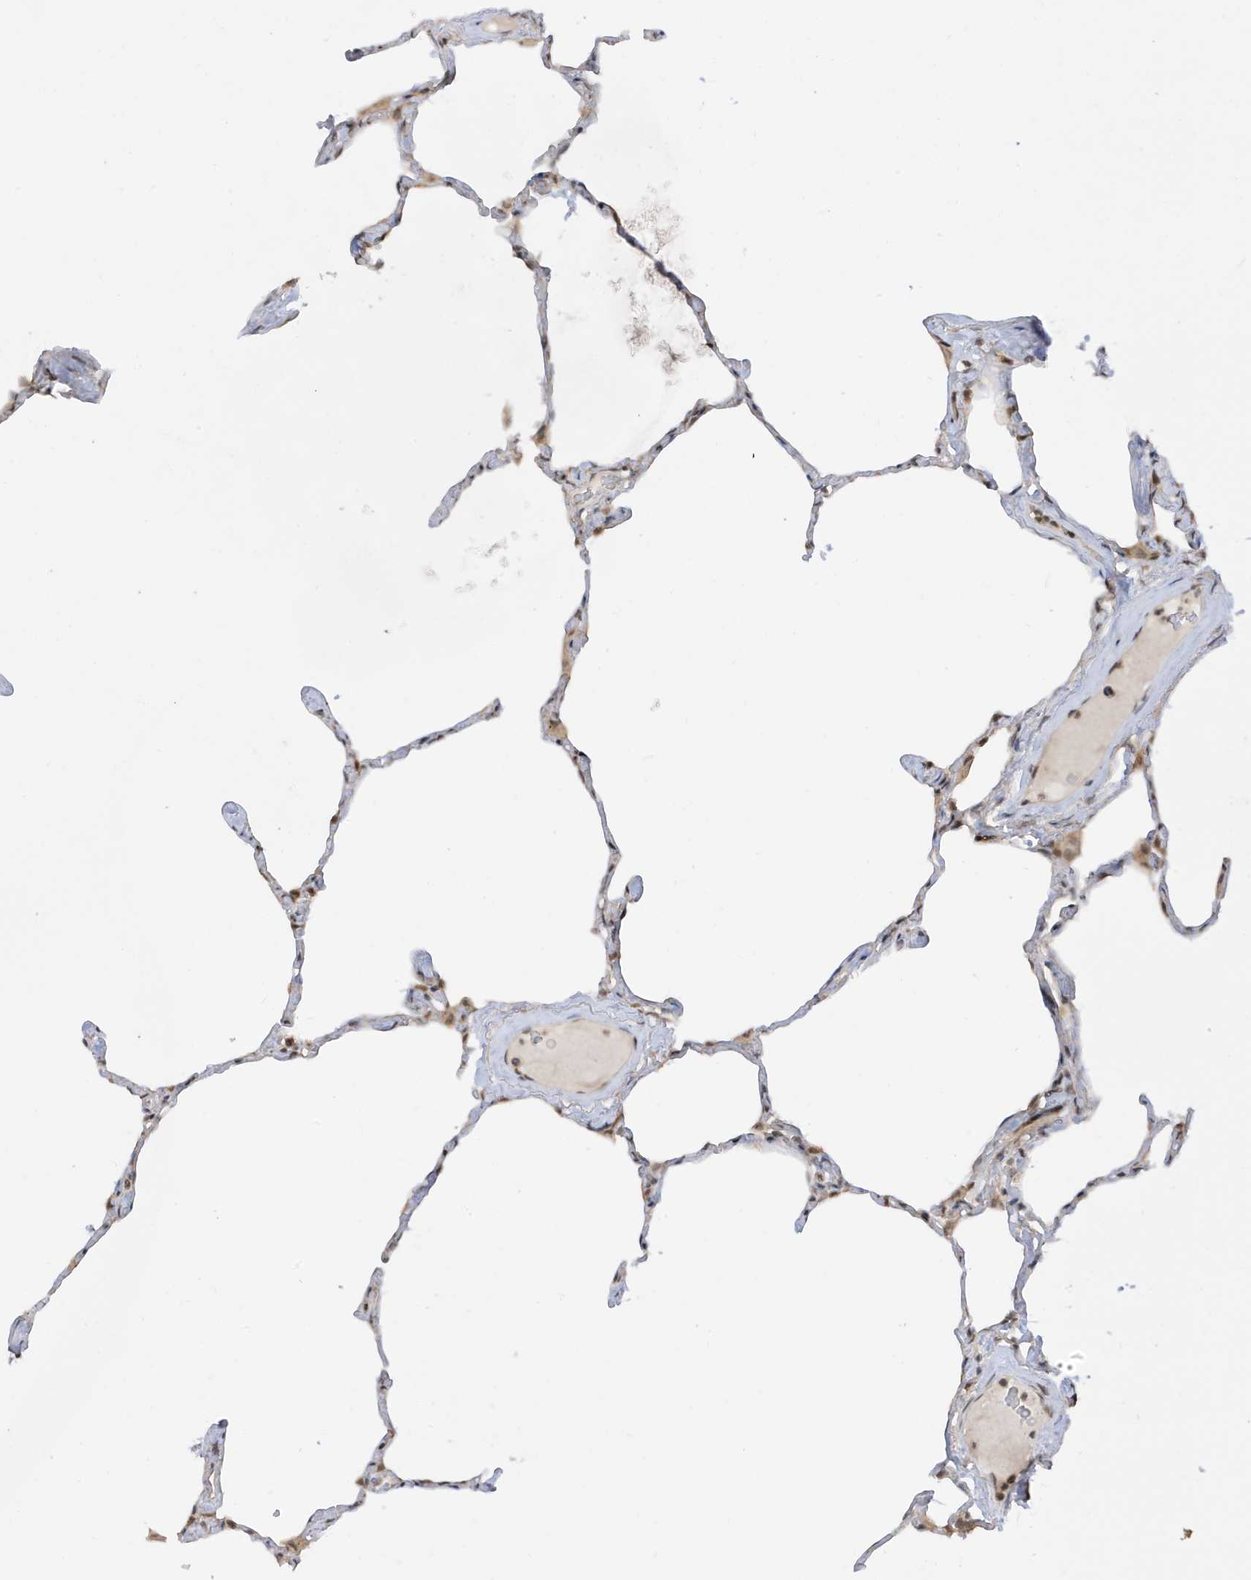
{"staining": {"intensity": "moderate", "quantity": "25%-75%", "location": "cytoplasmic/membranous,nuclear"}, "tissue": "lung", "cell_type": "Alveolar cells", "image_type": "normal", "snomed": [{"axis": "morphology", "description": "Normal tissue, NOS"}, {"axis": "topography", "description": "Lung"}], "caption": "Brown immunohistochemical staining in normal human lung displays moderate cytoplasmic/membranous,nuclear positivity in about 25%-75% of alveolar cells. (DAB (3,3'-diaminobenzidine) IHC with brightfield microscopy, high magnification).", "gene": "TAB3", "patient": {"sex": "male", "age": 65}}